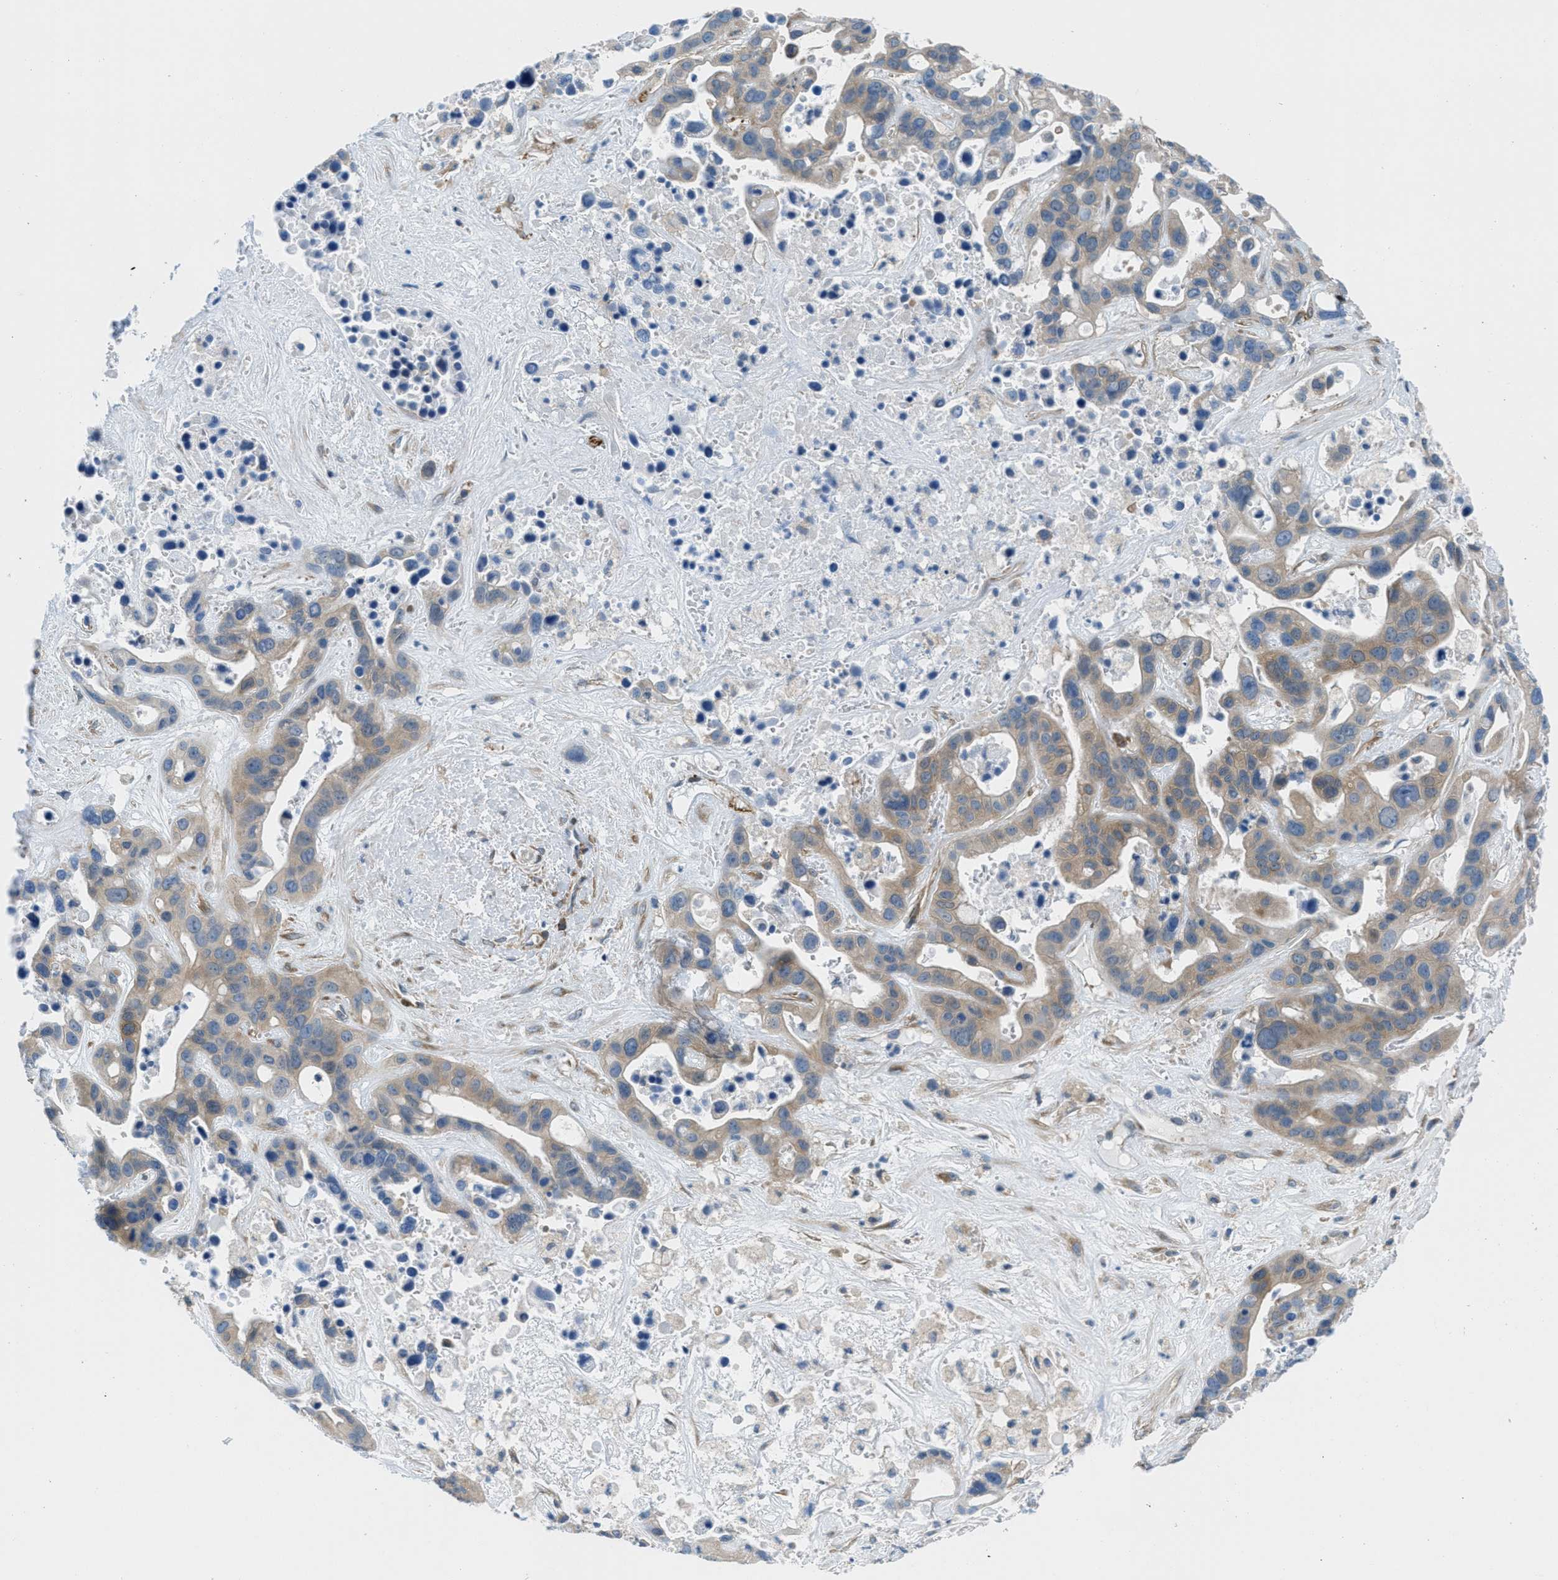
{"staining": {"intensity": "weak", "quantity": ">75%", "location": "cytoplasmic/membranous"}, "tissue": "liver cancer", "cell_type": "Tumor cells", "image_type": "cancer", "snomed": [{"axis": "morphology", "description": "Cholangiocarcinoma"}, {"axis": "topography", "description": "Liver"}], "caption": "Immunohistochemical staining of human liver cholangiocarcinoma exhibits low levels of weak cytoplasmic/membranous expression in approximately >75% of tumor cells.", "gene": "MAPRE2", "patient": {"sex": "female", "age": 65}}